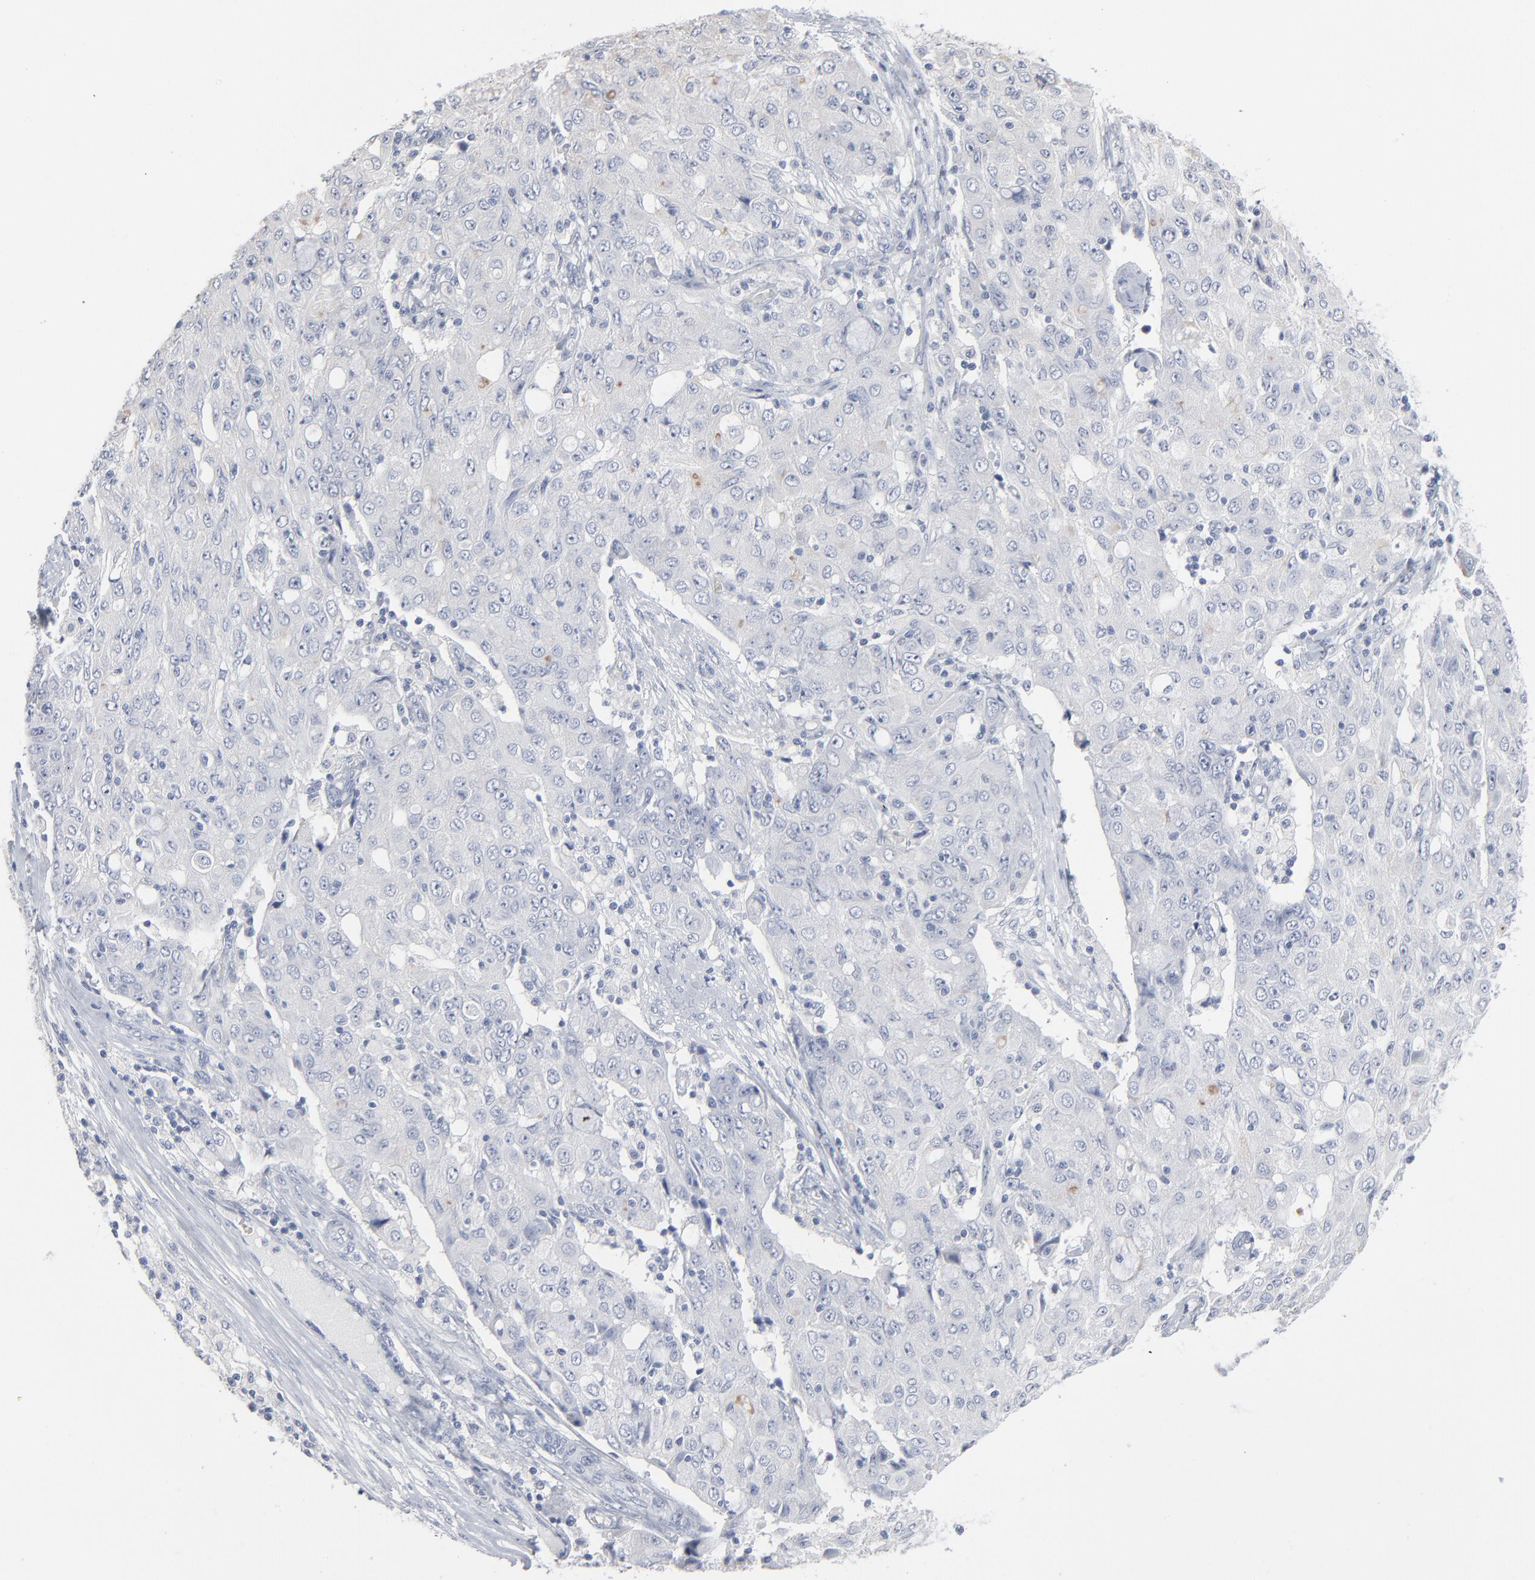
{"staining": {"intensity": "negative", "quantity": "none", "location": "none"}, "tissue": "ovarian cancer", "cell_type": "Tumor cells", "image_type": "cancer", "snomed": [{"axis": "morphology", "description": "Carcinoma, endometroid"}, {"axis": "topography", "description": "Ovary"}], "caption": "This is an IHC image of human ovarian cancer (endometroid carcinoma). There is no positivity in tumor cells.", "gene": "PAGE1", "patient": {"sex": "female", "age": 42}}